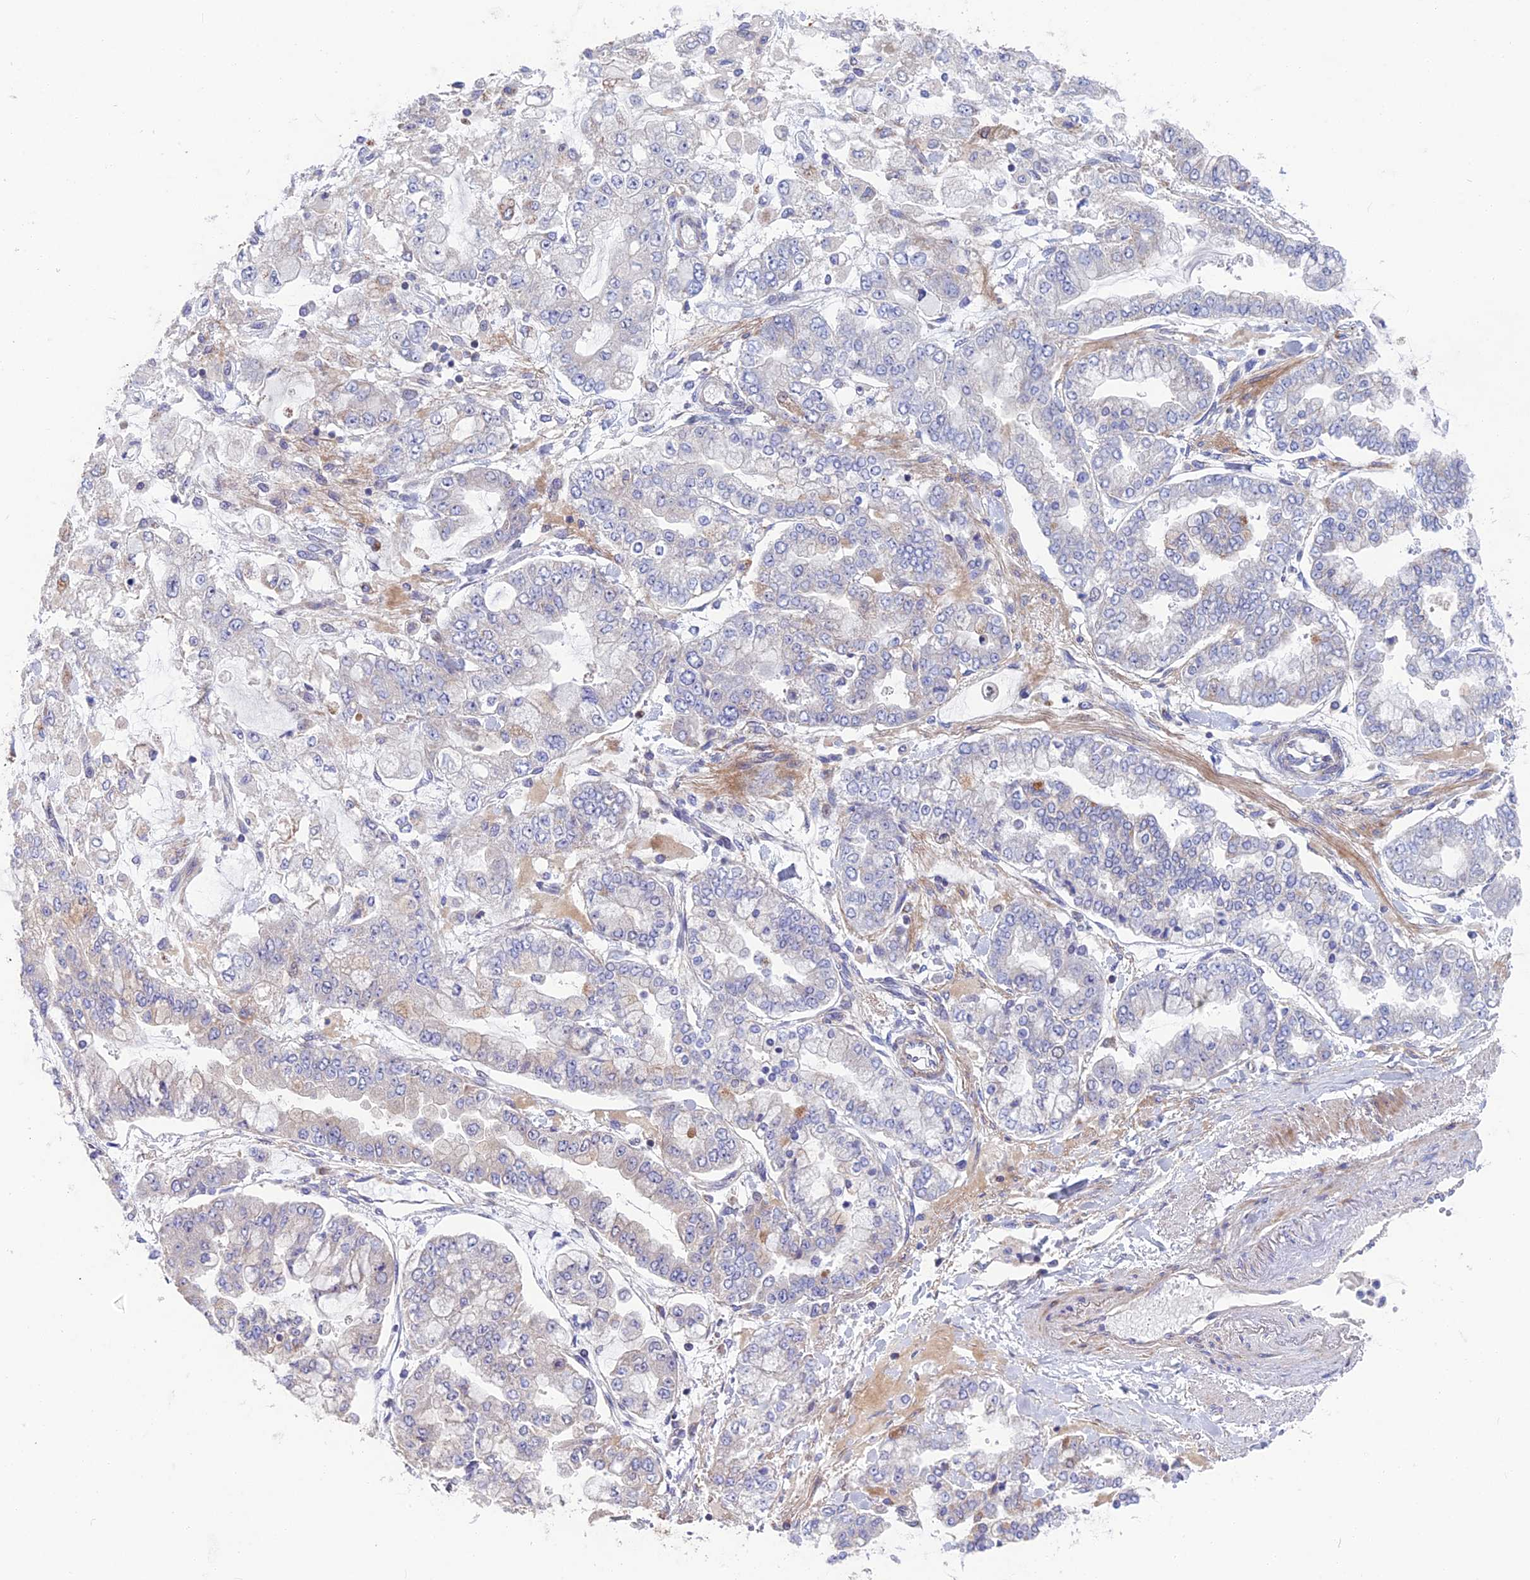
{"staining": {"intensity": "negative", "quantity": "none", "location": "none"}, "tissue": "stomach cancer", "cell_type": "Tumor cells", "image_type": "cancer", "snomed": [{"axis": "morphology", "description": "Normal tissue, NOS"}, {"axis": "morphology", "description": "Adenocarcinoma, NOS"}, {"axis": "topography", "description": "Stomach, upper"}, {"axis": "topography", "description": "Stomach"}], "caption": "Tumor cells are negative for protein expression in human stomach cancer (adenocarcinoma).", "gene": "CS", "patient": {"sex": "male", "age": 76}}